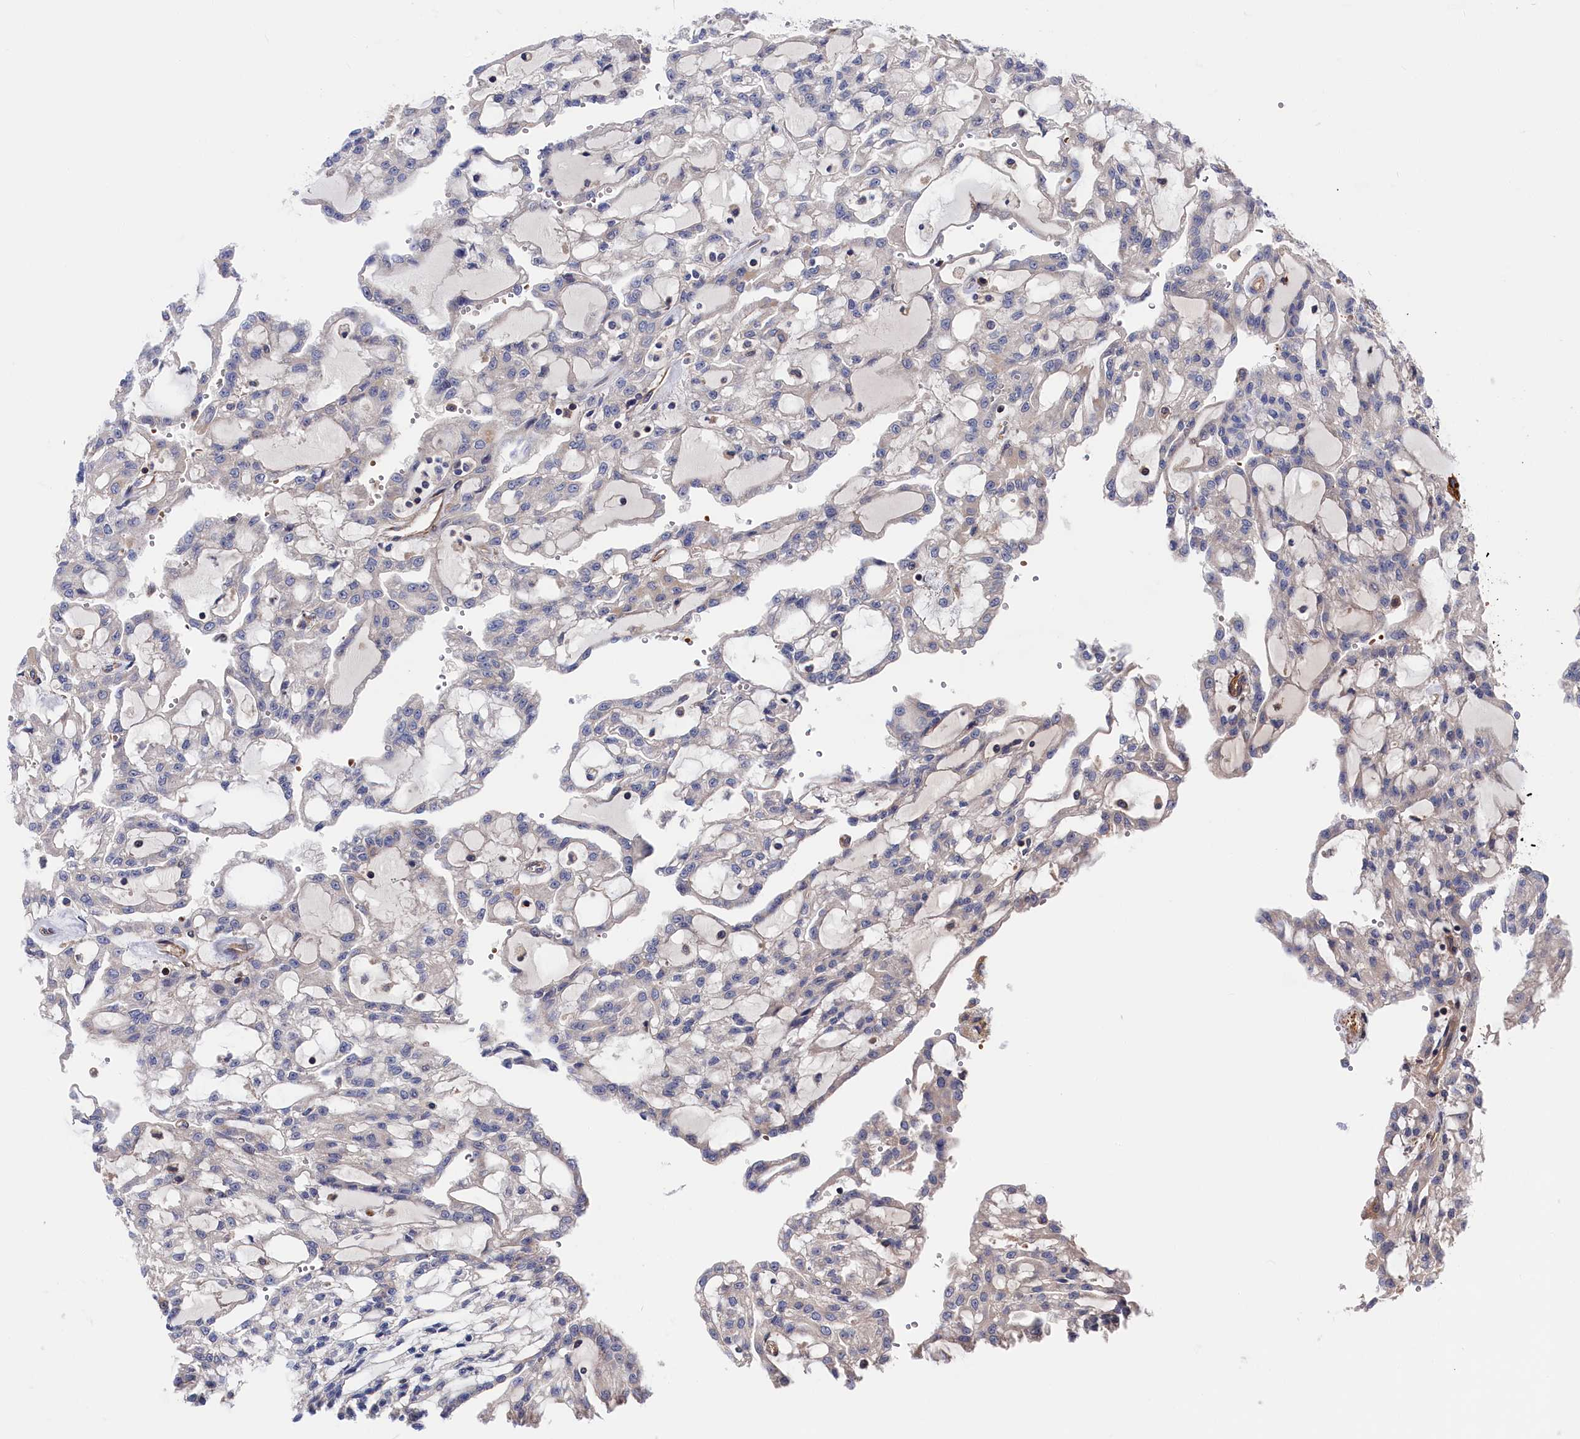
{"staining": {"intensity": "negative", "quantity": "none", "location": "none"}, "tissue": "renal cancer", "cell_type": "Tumor cells", "image_type": "cancer", "snomed": [{"axis": "morphology", "description": "Adenocarcinoma, NOS"}, {"axis": "topography", "description": "Kidney"}], "caption": "The micrograph reveals no staining of tumor cells in renal cancer (adenocarcinoma).", "gene": "LDHD", "patient": {"sex": "male", "age": 63}}